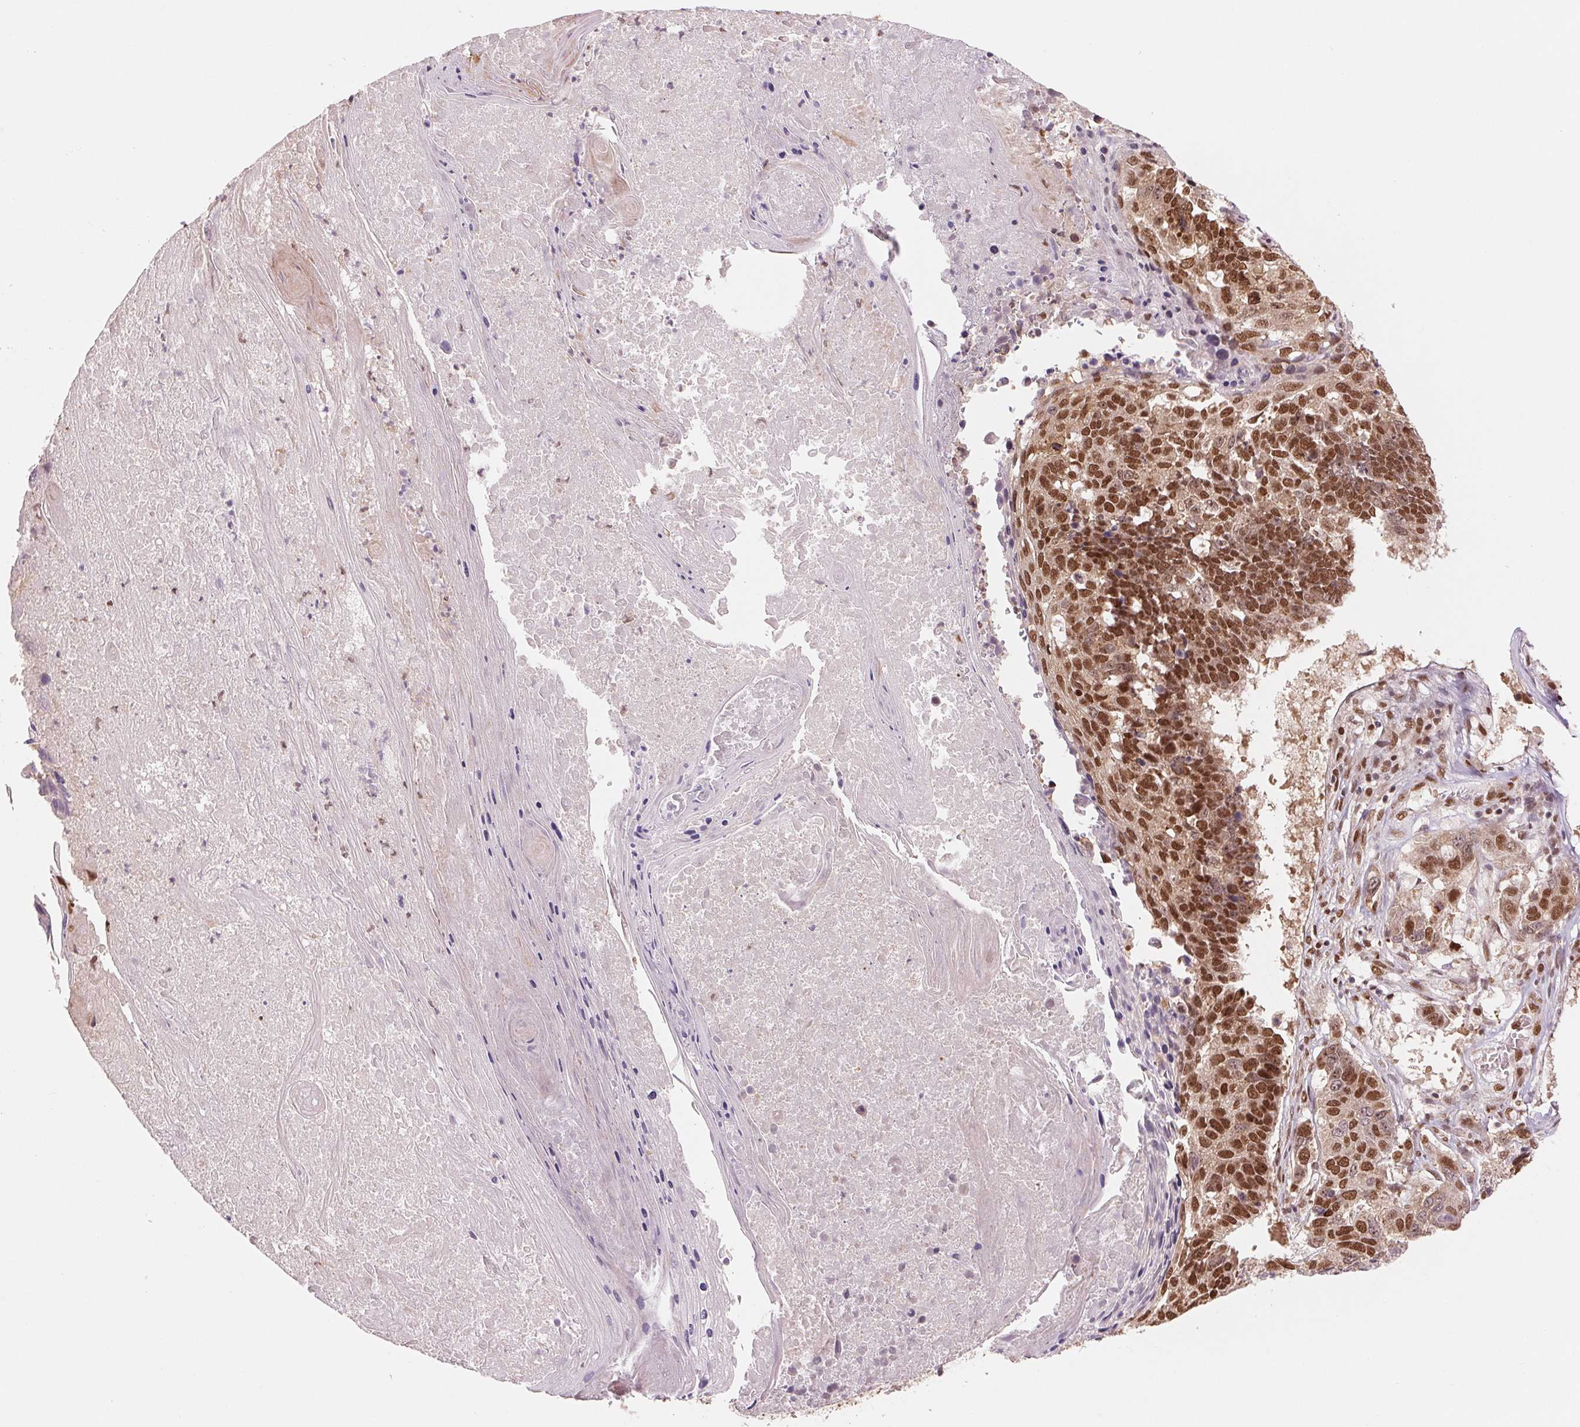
{"staining": {"intensity": "strong", "quantity": ">75%", "location": "nuclear"}, "tissue": "lung cancer", "cell_type": "Tumor cells", "image_type": "cancer", "snomed": [{"axis": "morphology", "description": "Squamous cell carcinoma, NOS"}, {"axis": "topography", "description": "Lung"}], "caption": "There is high levels of strong nuclear positivity in tumor cells of lung squamous cell carcinoma, as demonstrated by immunohistochemical staining (brown color).", "gene": "TTLL9", "patient": {"sex": "male", "age": 73}}